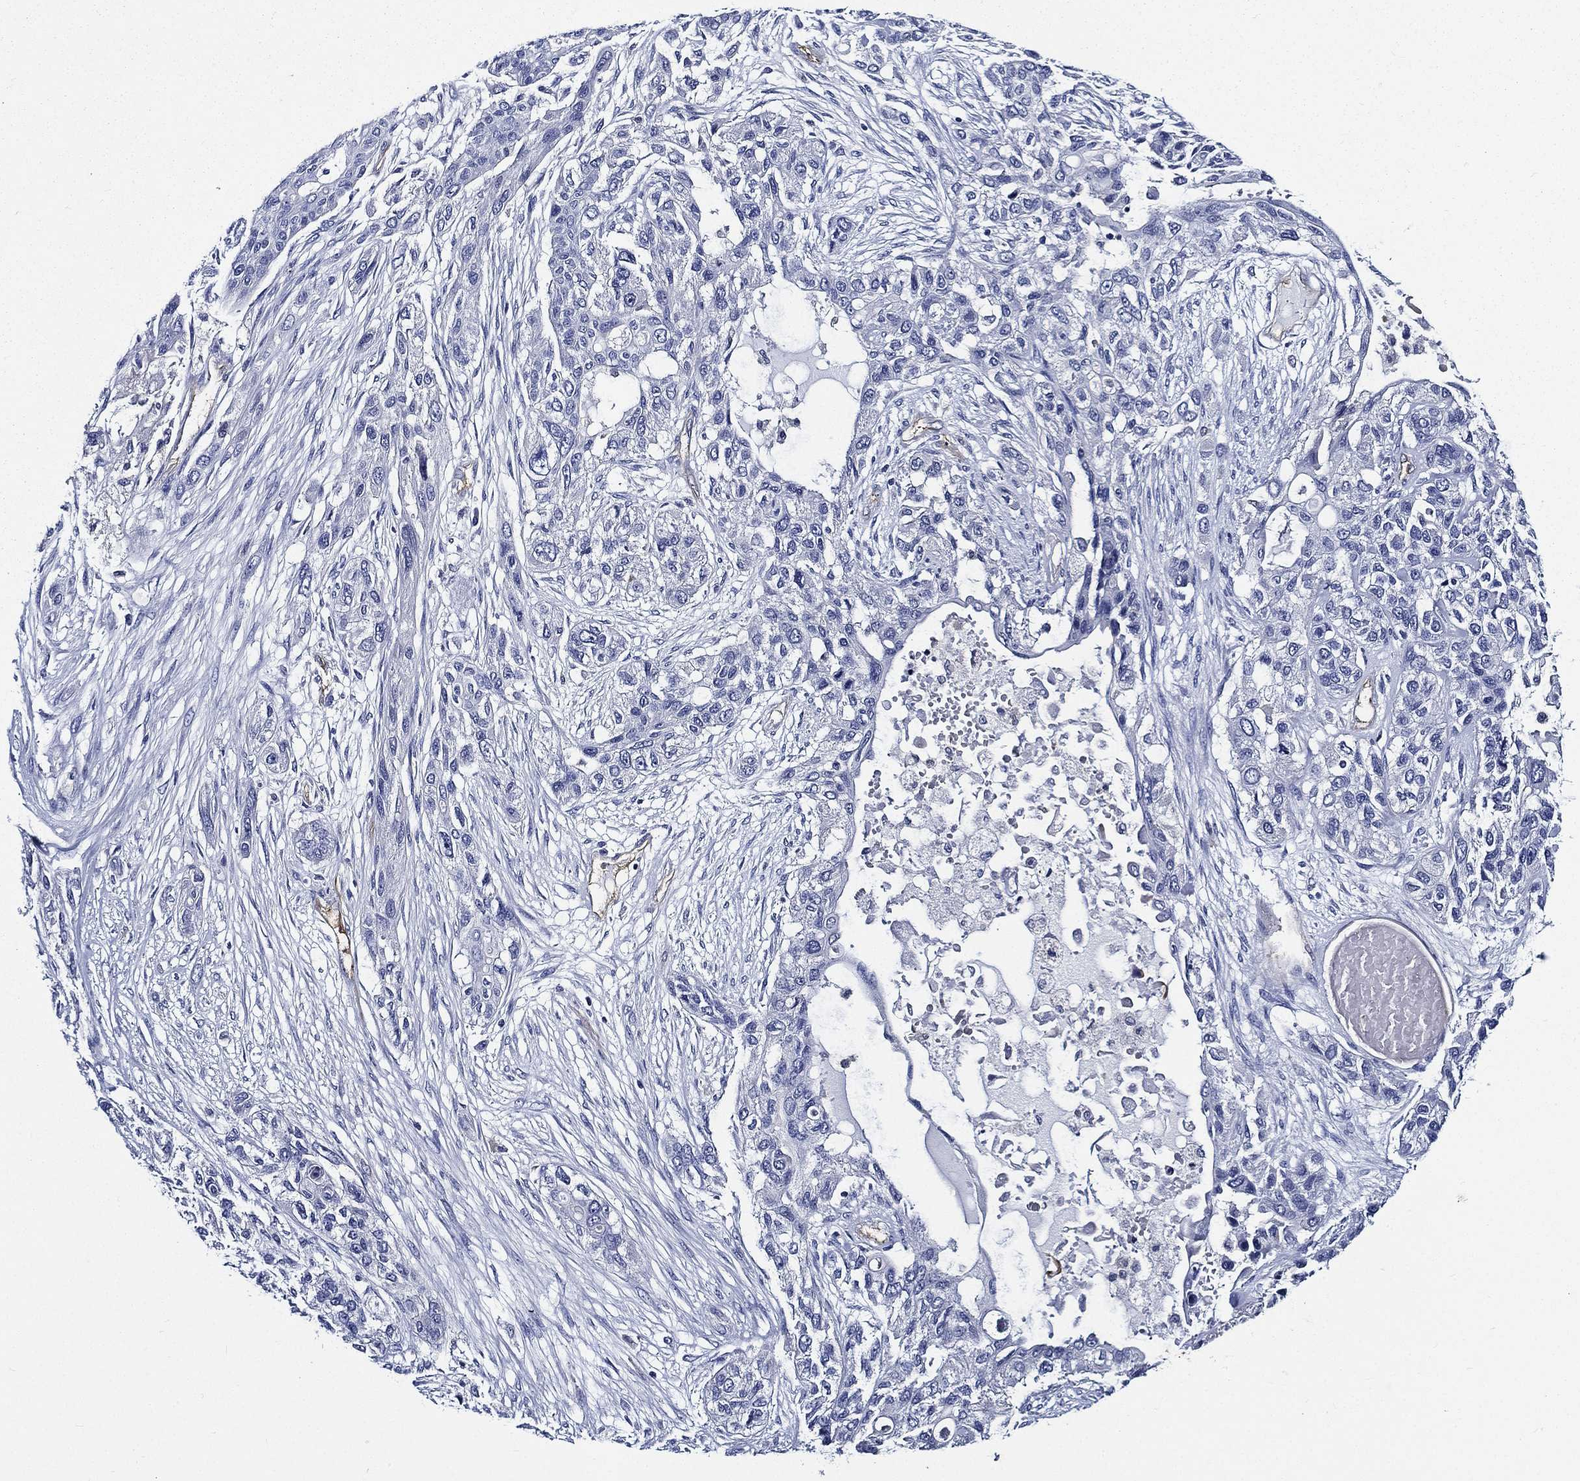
{"staining": {"intensity": "negative", "quantity": "none", "location": "none"}, "tissue": "lung cancer", "cell_type": "Tumor cells", "image_type": "cancer", "snomed": [{"axis": "morphology", "description": "Squamous cell carcinoma, NOS"}, {"axis": "topography", "description": "Lung"}], "caption": "Photomicrograph shows no significant protein expression in tumor cells of lung cancer.", "gene": "NEDD9", "patient": {"sex": "female", "age": 70}}